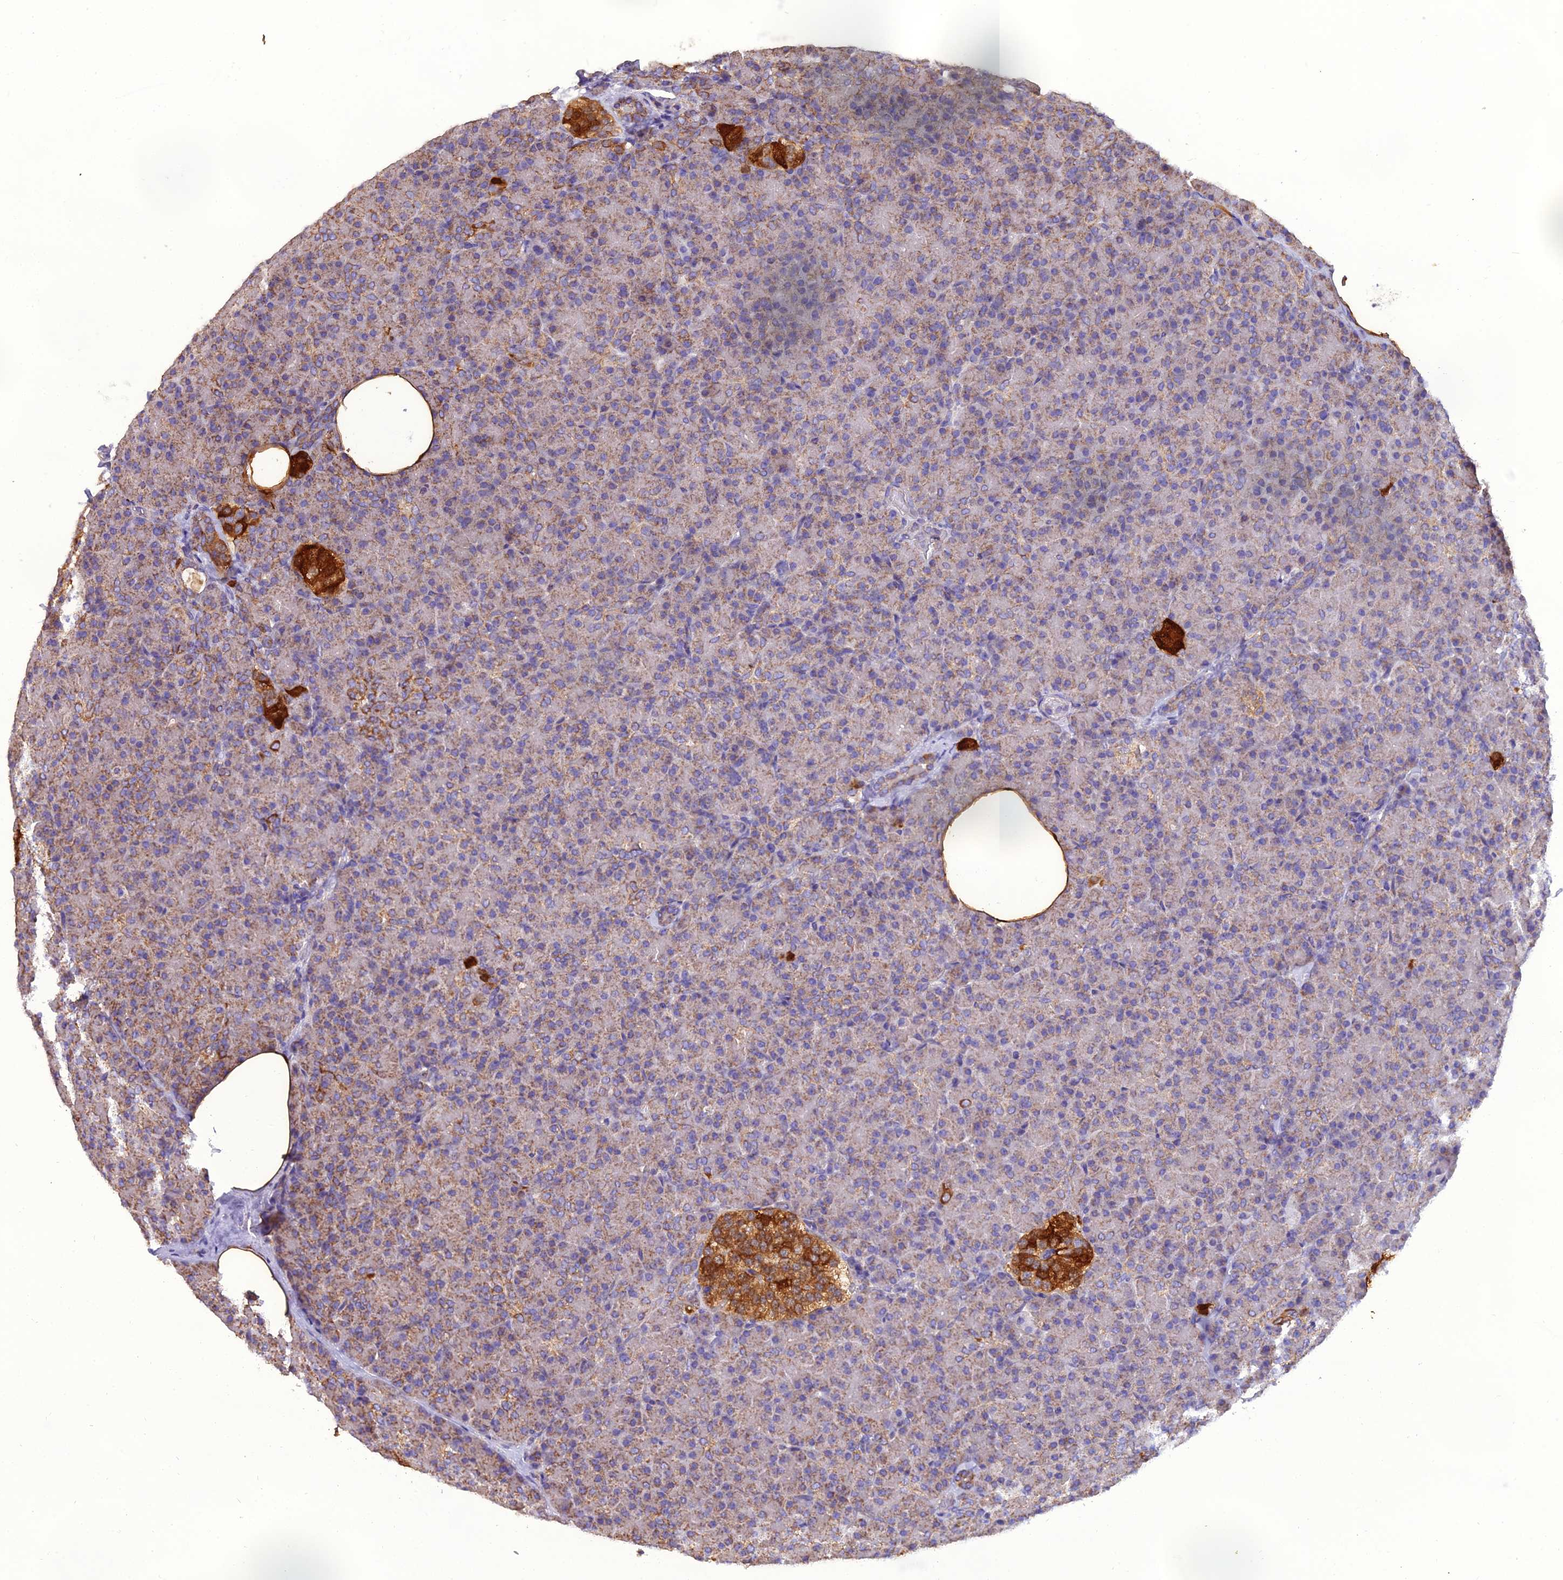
{"staining": {"intensity": "moderate", "quantity": "25%-75%", "location": "cytoplasmic/membranous"}, "tissue": "pancreas", "cell_type": "Exocrine glandular cells", "image_type": "normal", "snomed": [{"axis": "morphology", "description": "Normal tissue, NOS"}, {"axis": "topography", "description": "Pancreas"}], "caption": "This photomicrograph exhibits unremarkable pancreas stained with immunohistochemistry to label a protein in brown. The cytoplasmic/membranous of exocrine glandular cells show moderate positivity for the protein. Nuclei are counter-stained blue.", "gene": "GPD1", "patient": {"sex": "female", "age": 43}}